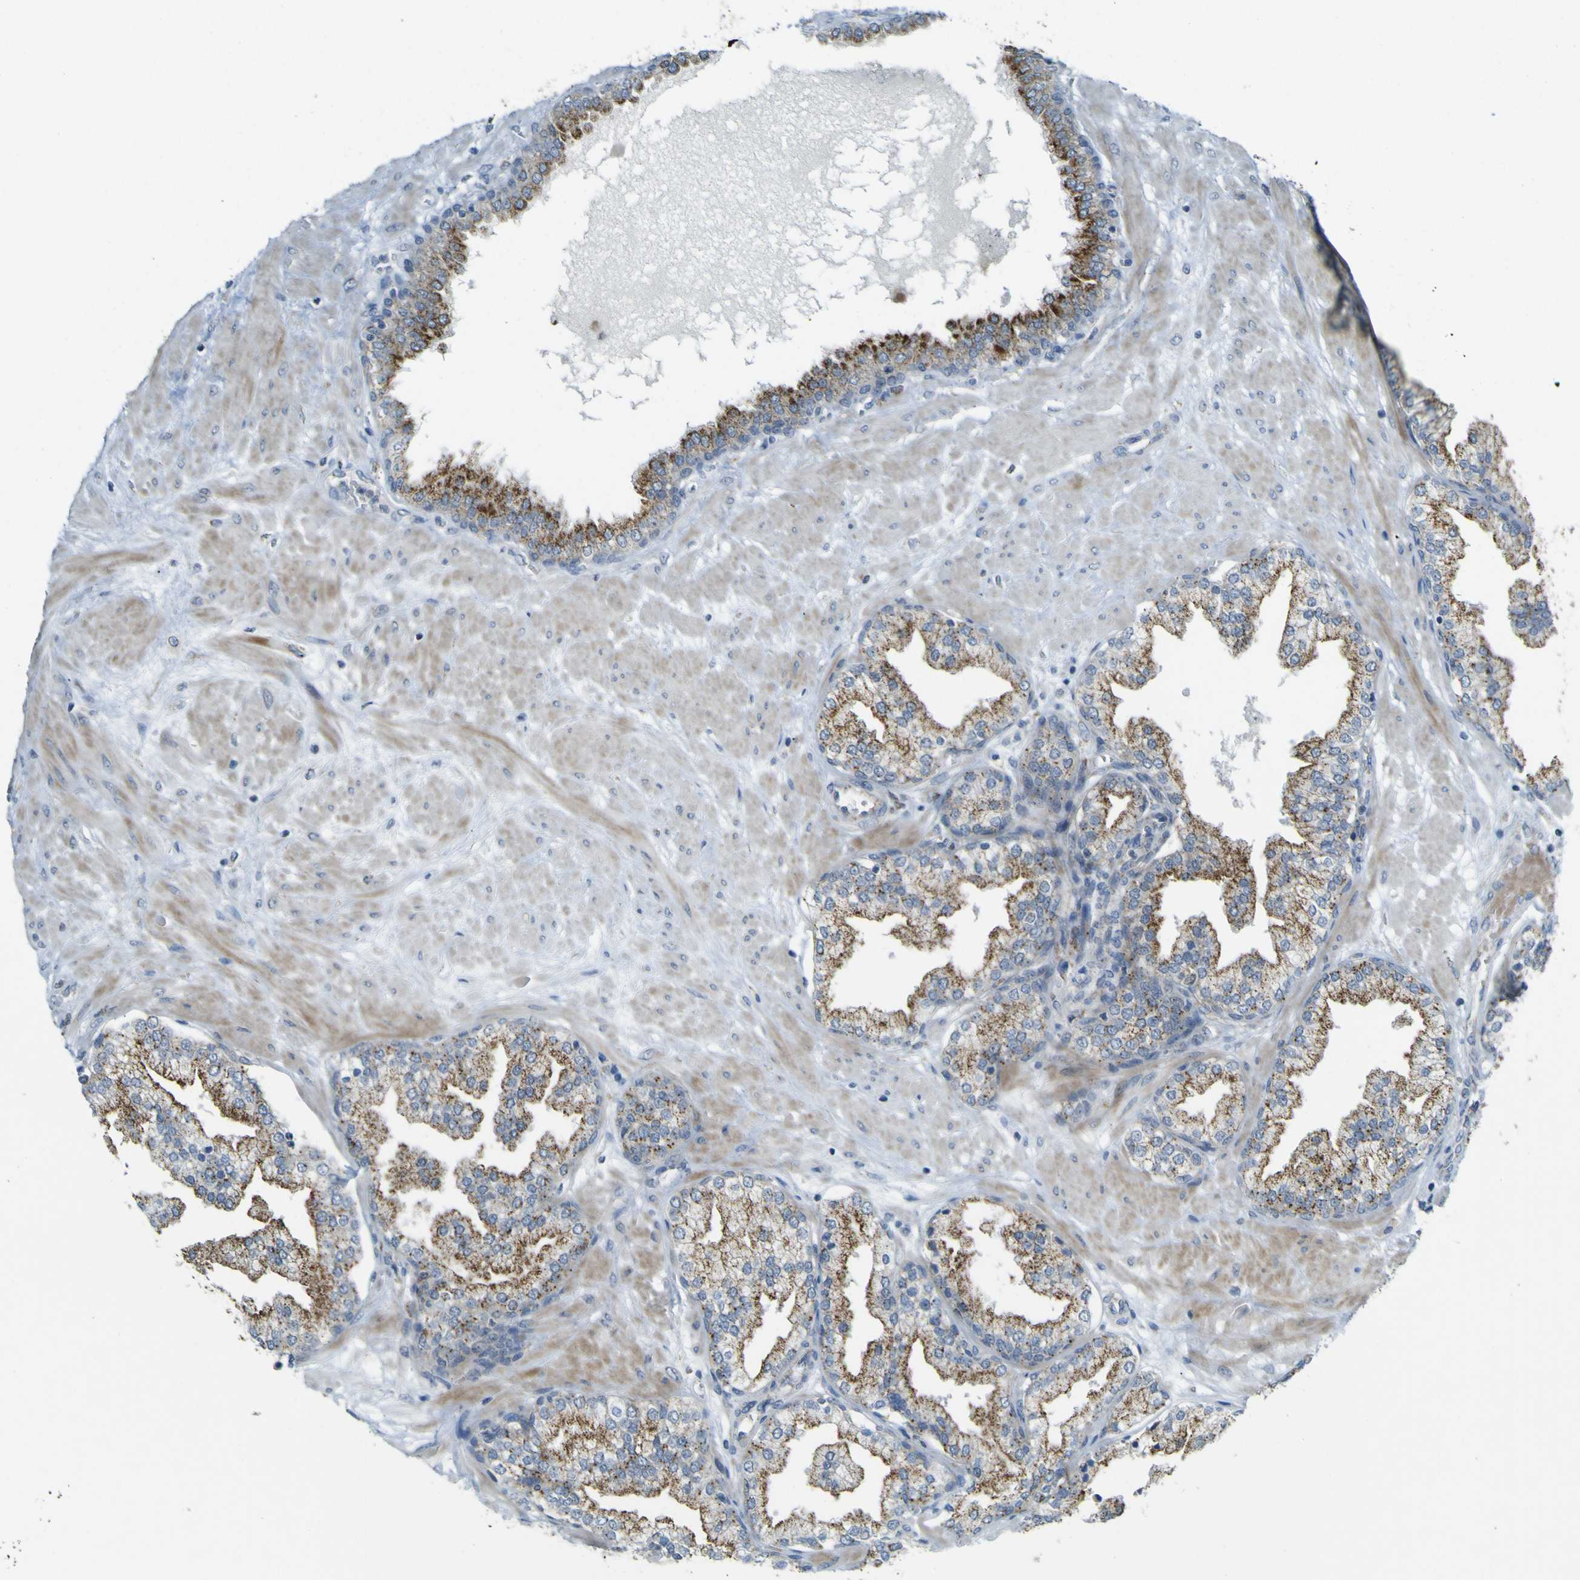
{"staining": {"intensity": "moderate", "quantity": ">75%", "location": "cytoplasmic/membranous"}, "tissue": "prostate", "cell_type": "Glandular cells", "image_type": "normal", "snomed": [{"axis": "morphology", "description": "Normal tissue, NOS"}, {"axis": "topography", "description": "Prostate"}], "caption": "Moderate cytoplasmic/membranous positivity for a protein is seen in about >75% of glandular cells of unremarkable prostate using immunohistochemistry (IHC).", "gene": "ACBD5", "patient": {"sex": "male", "age": 51}}